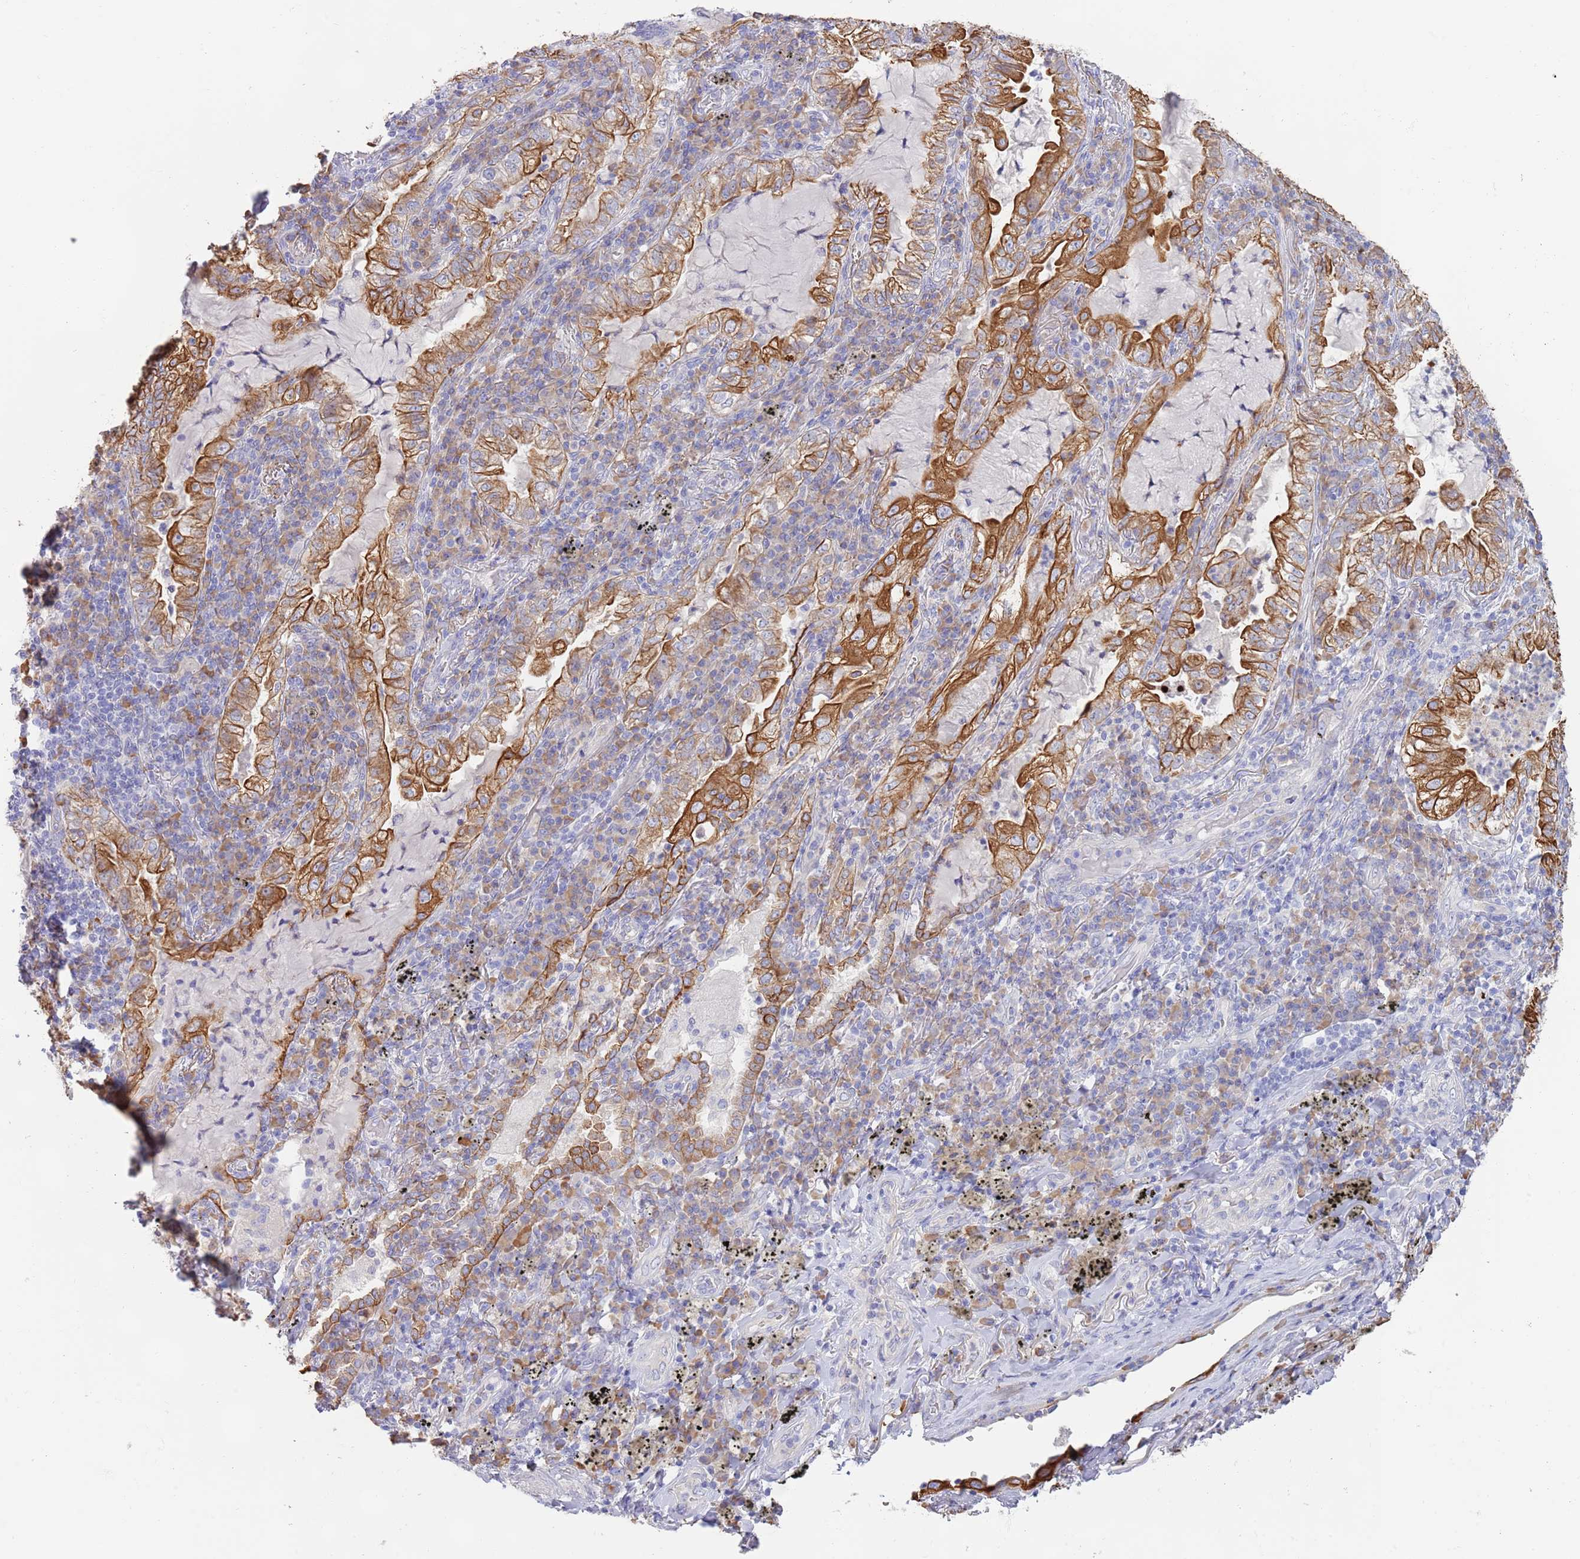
{"staining": {"intensity": "moderate", "quantity": ">75%", "location": "cytoplasmic/membranous"}, "tissue": "lung cancer", "cell_type": "Tumor cells", "image_type": "cancer", "snomed": [{"axis": "morphology", "description": "Adenocarcinoma, NOS"}, {"axis": "topography", "description": "Lung"}], "caption": "The image exhibits a brown stain indicating the presence of a protein in the cytoplasmic/membranous of tumor cells in adenocarcinoma (lung).", "gene": "CCDC149", "patient": {"sex": "female", "age": 73}}